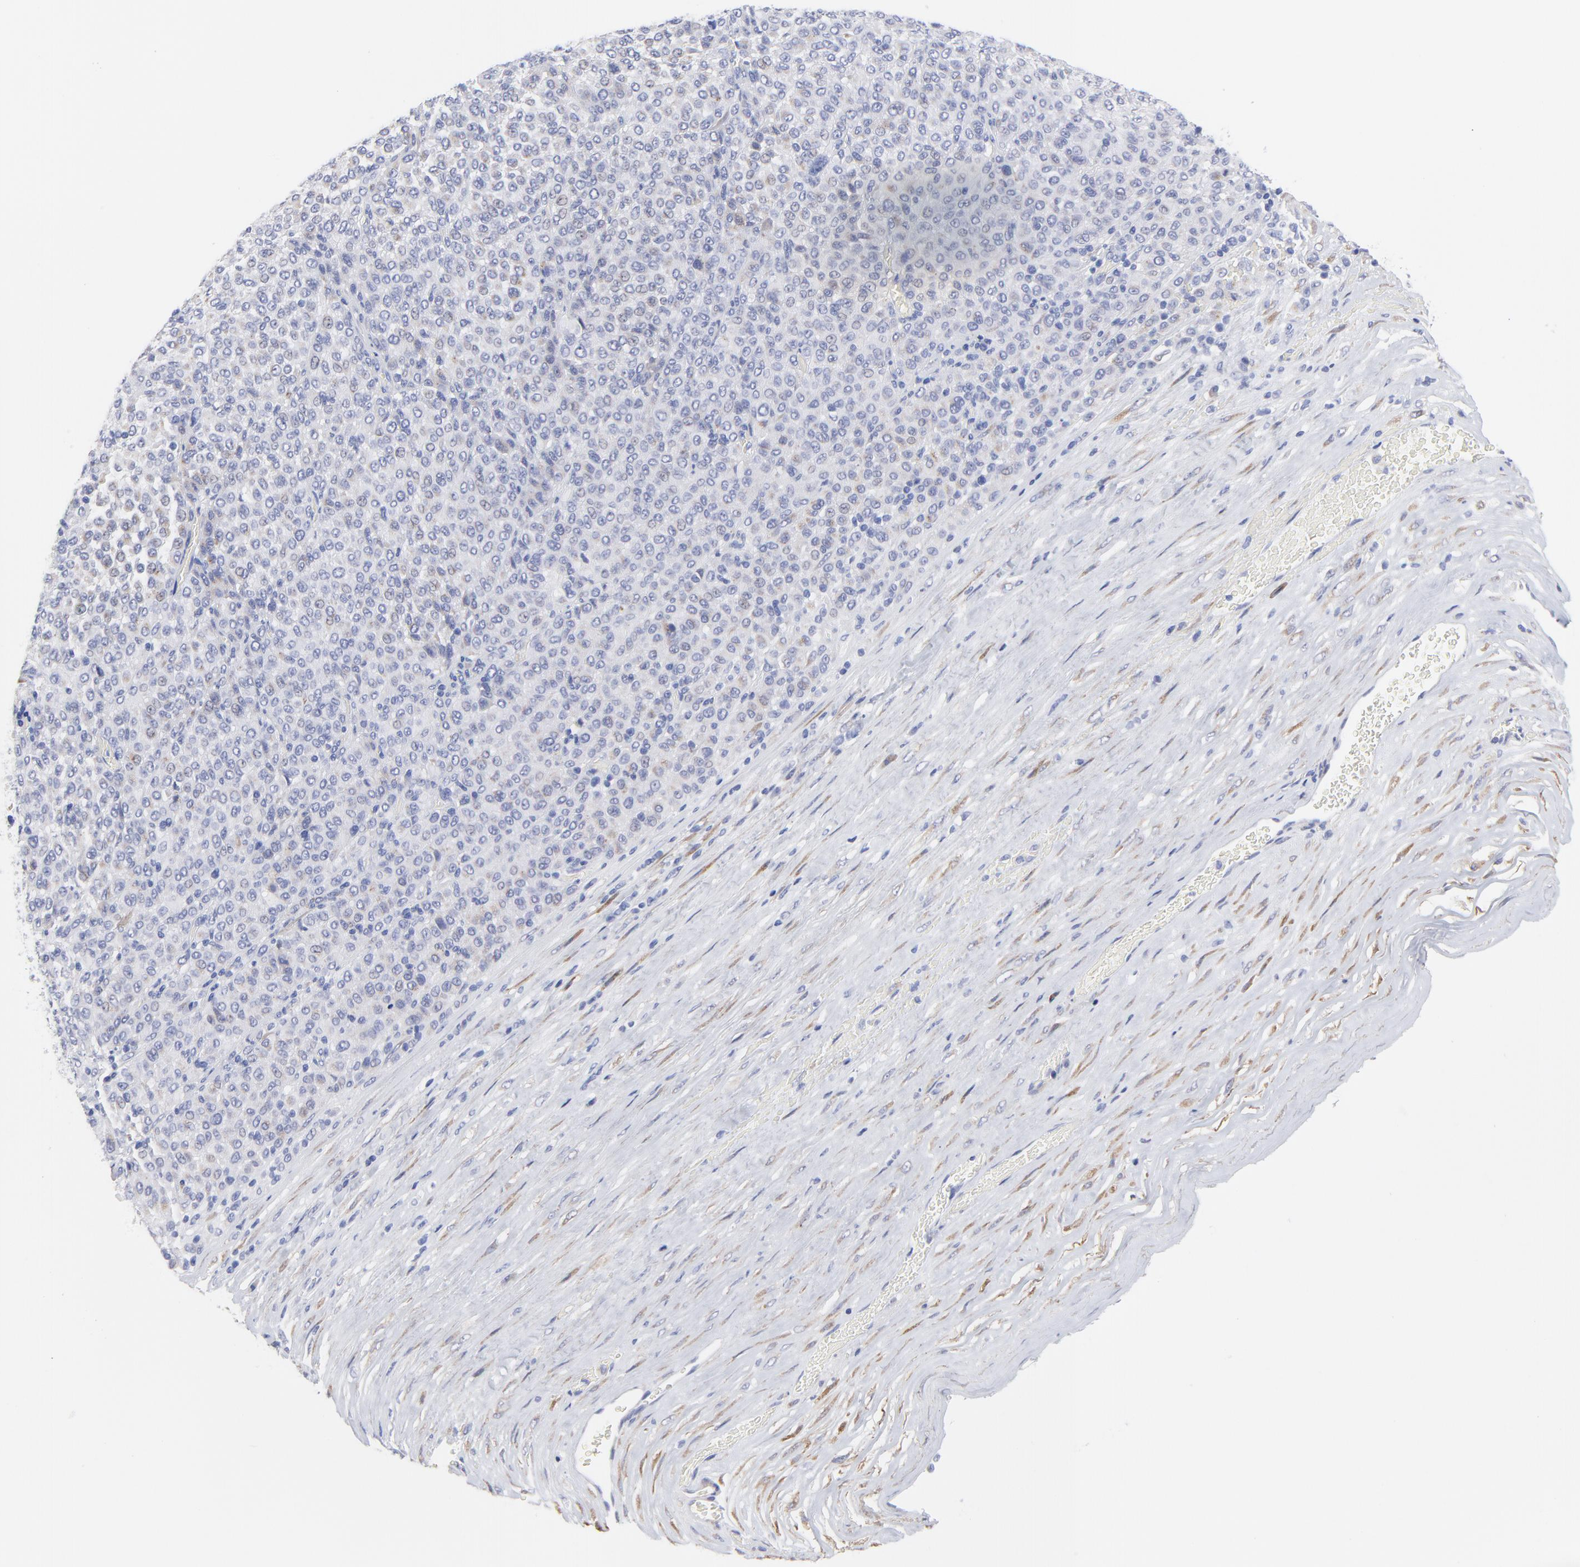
{"staining": {"intensity": "weak", "quantity": "<25%", "location": "cytoplasmic/membranous"}, "tissue": "melanoma", "cell_type": "Tumor cells", "image_type": "cancer", "snomed": [{"axis": "morphology", "description": "Malignant melanoma, Metastatic site"}, {"axis": "topography", "description": "Pancreas"}], "caption": "Tumor cells are negative for brown protein staining in melanoma.", "gene": "DUSP9", "patient": {"sex": "female", "age": 30}}